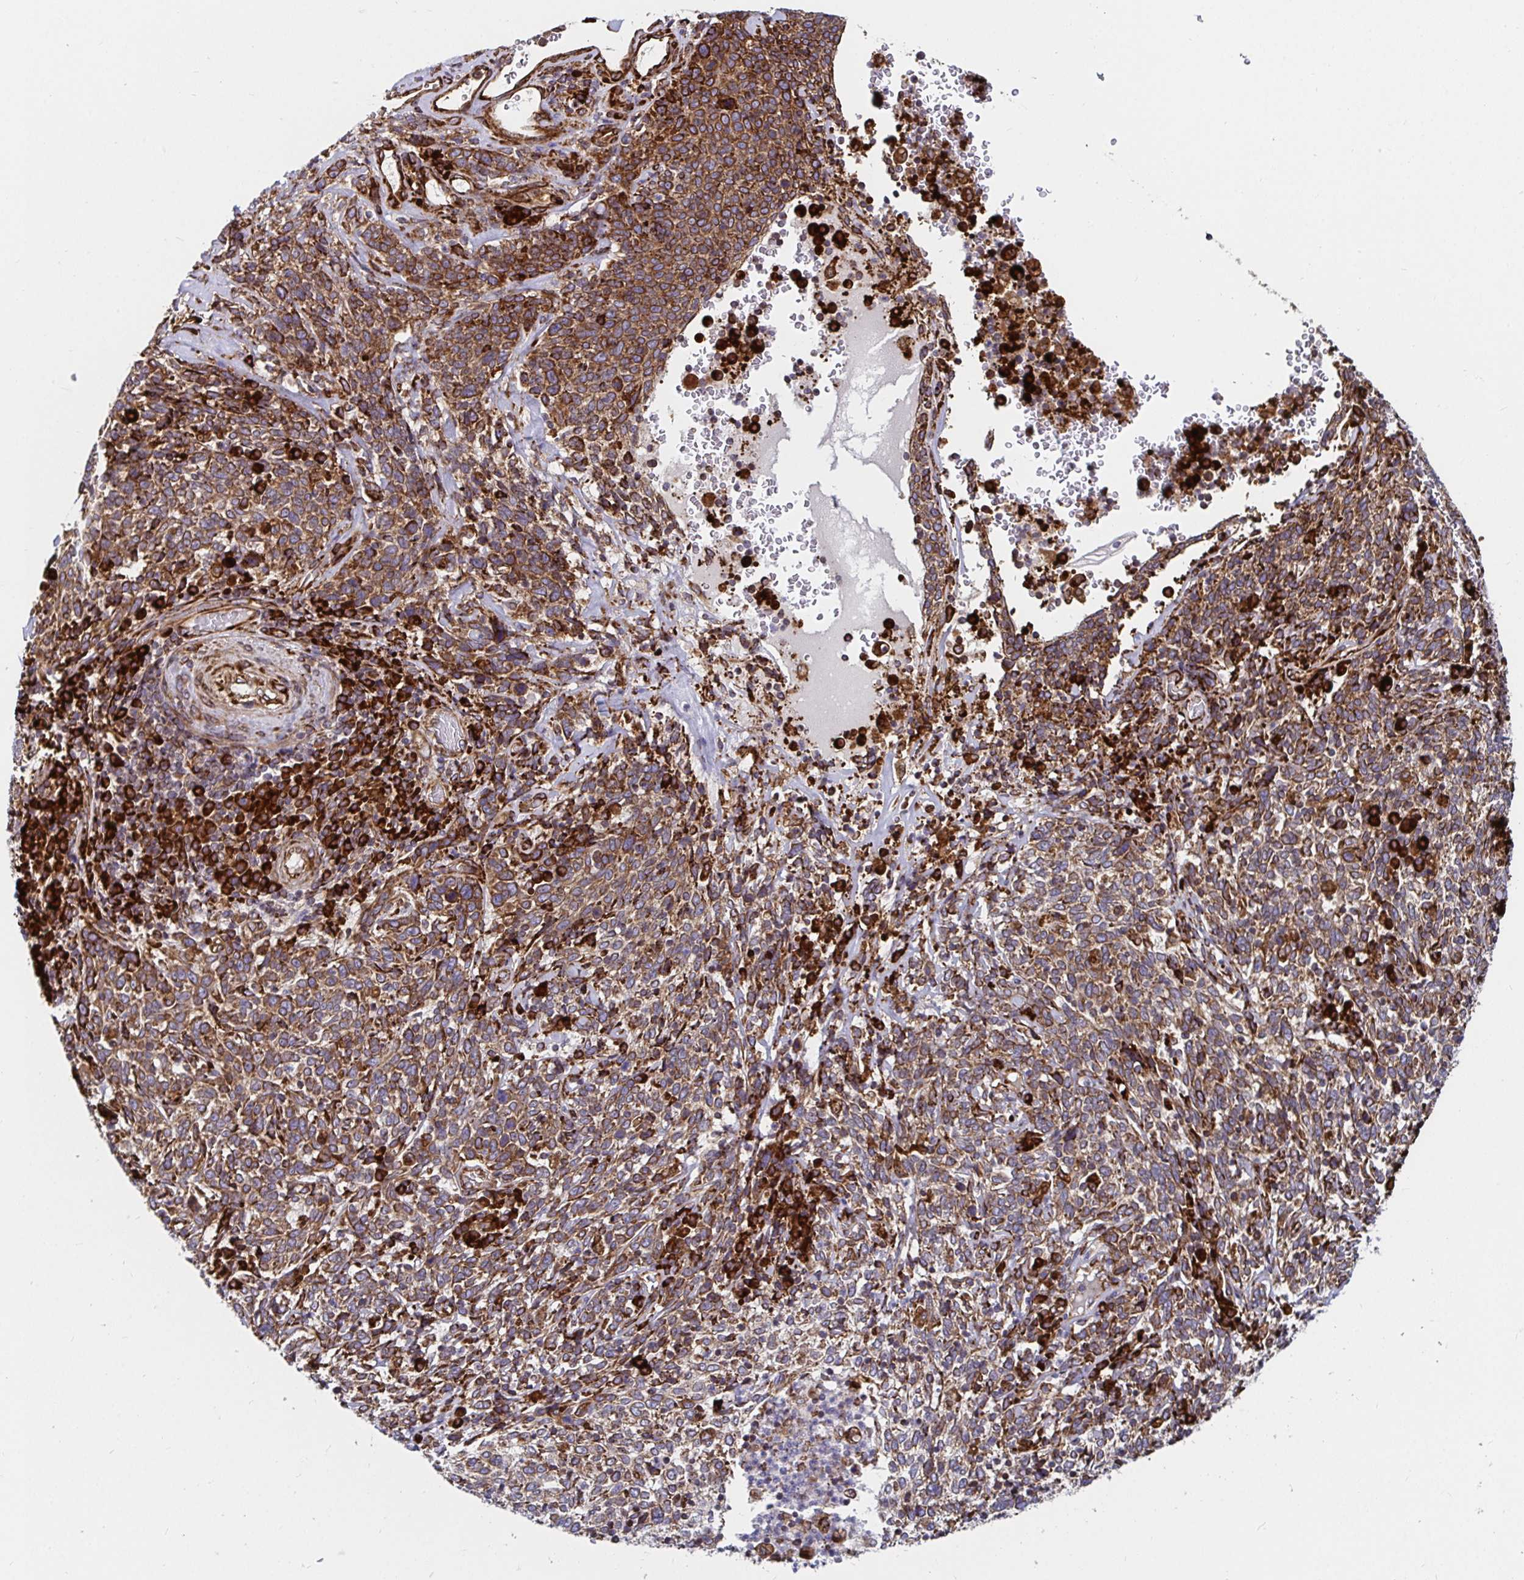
{"staining": {"intensity": "moderate", "quantity": ">75%", "location": "cytoplasmic/membranous"}, "tissue": "cervical cancer", "cell_type": "Tumor cells", "image_type": "cancer", "snomed": [{"axis": "morphology", "description": "Squamous cell carcinoma, NOS"}, {"axis": "topography", "description": "Cervix"}], "caption": "Immunohistochemistry staining of squamous cell carcinoma (cervical), which exhibits medium levels of moderate cytoplasmic/membranous expression in approximately >75% of tumor cells indicating moderate cytoplasmic/membranous protein staining. The staining was performed using DAB (3,3'-diaminobenzidine) (brown) for protein detection and nuclei were counterstained in hematoxylin (blue).", "gene": "SMYD3", "patient": {"sex": "female", "age": 46}}